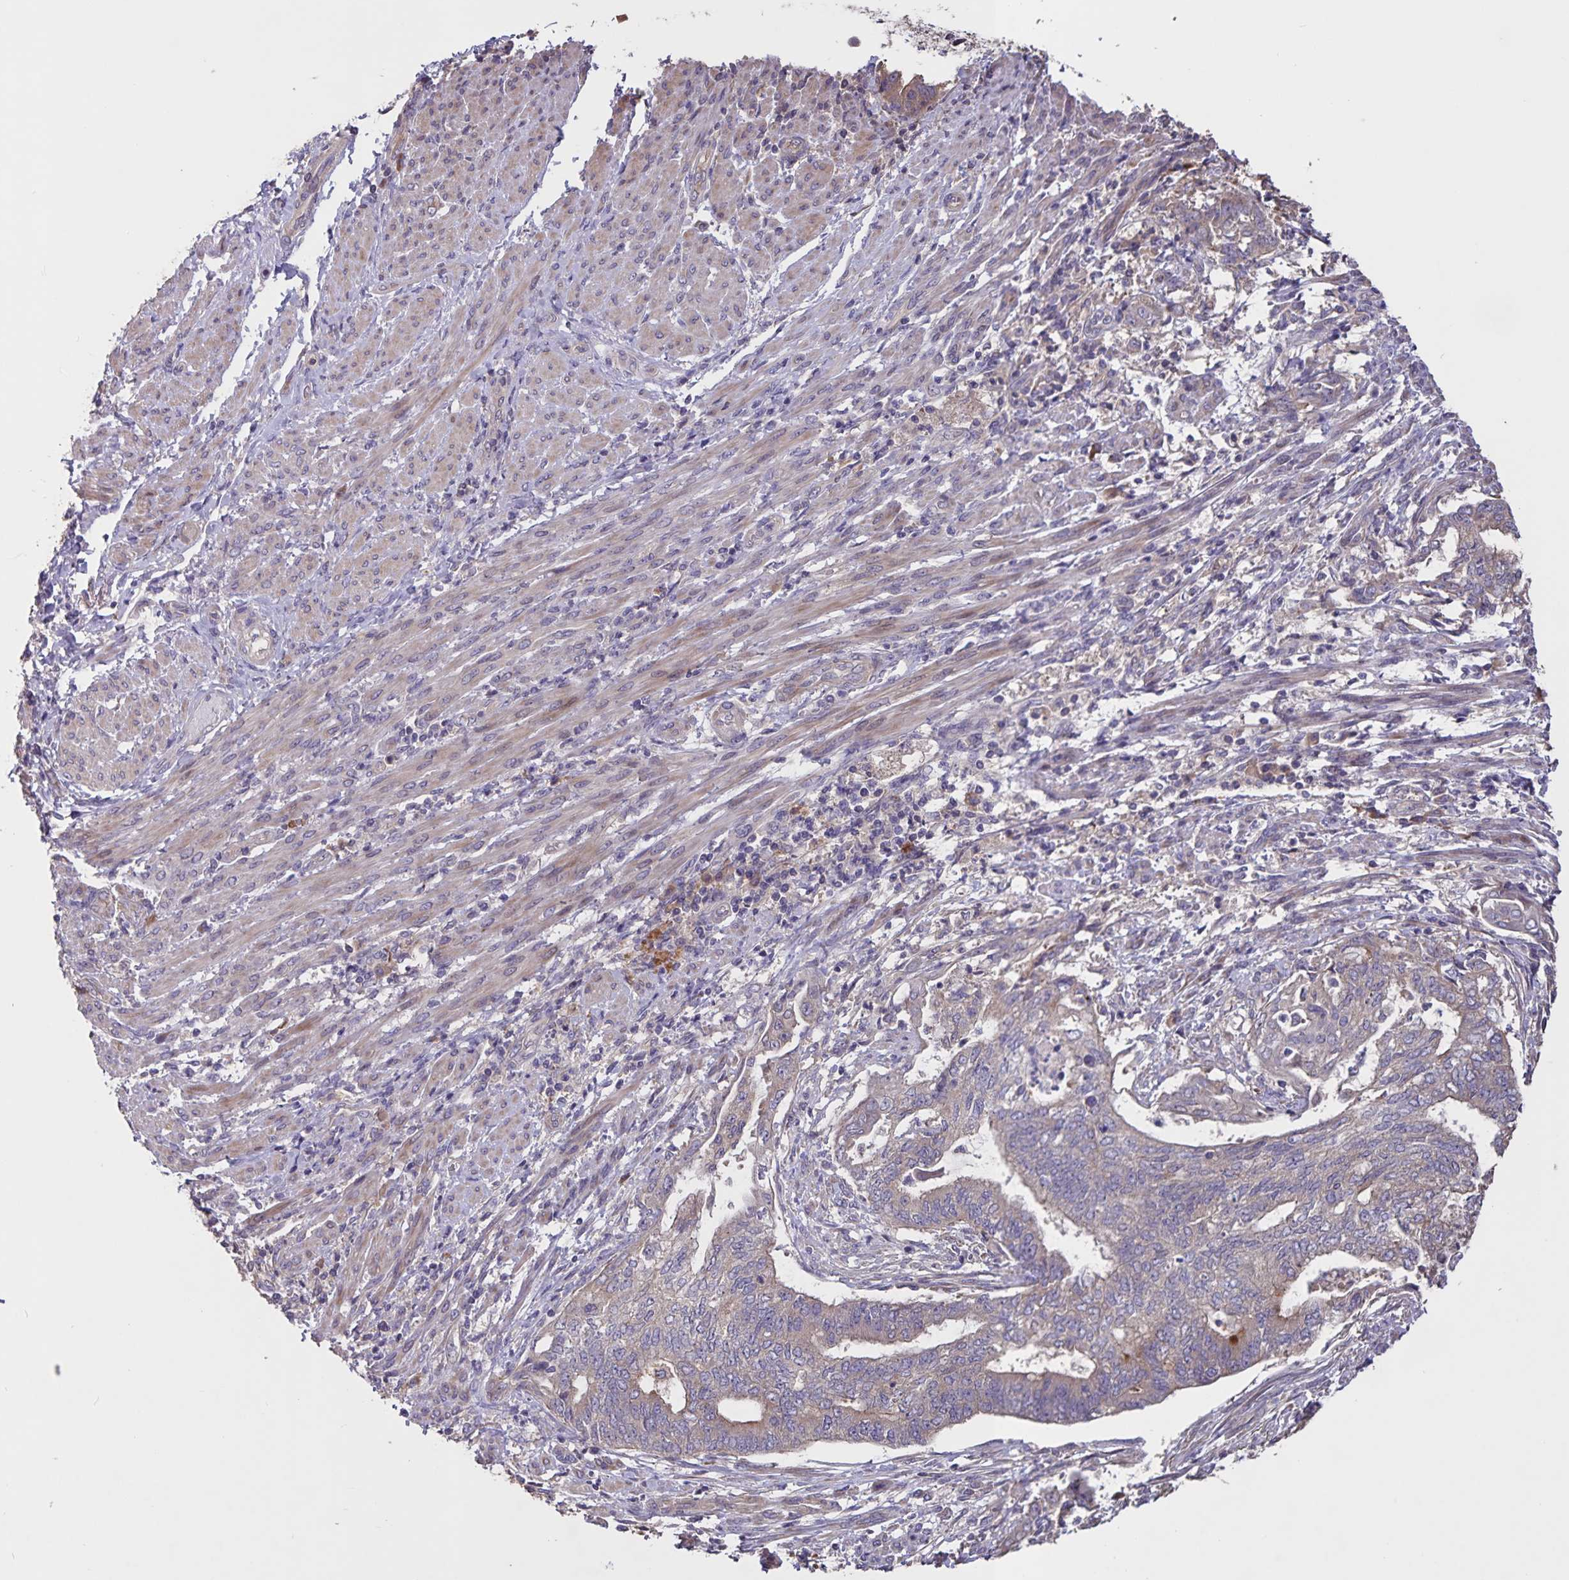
{"staining": {"intensity": "moderate", "quantity": "<25%", "location": "cytoplasmic/membranous"}, "tissue": "endometrial cancer", "cell_type": "Tumor cells", "image_type": "cancer", "snomed": [{"axis": "morphology", "description": "Adenocarcinoma, NOS"}, {"axis": "topography", "description": "Endometrium"}], "caption": "Endometrial adenocarcinoma stained with DAB immunohistochemistry exhibits low levels of moderate cytoplasmic/membranous staining in about <25% of tumor cells.", "gene": "FBXL16", "patient": {"sex": "female", "age": 65}}